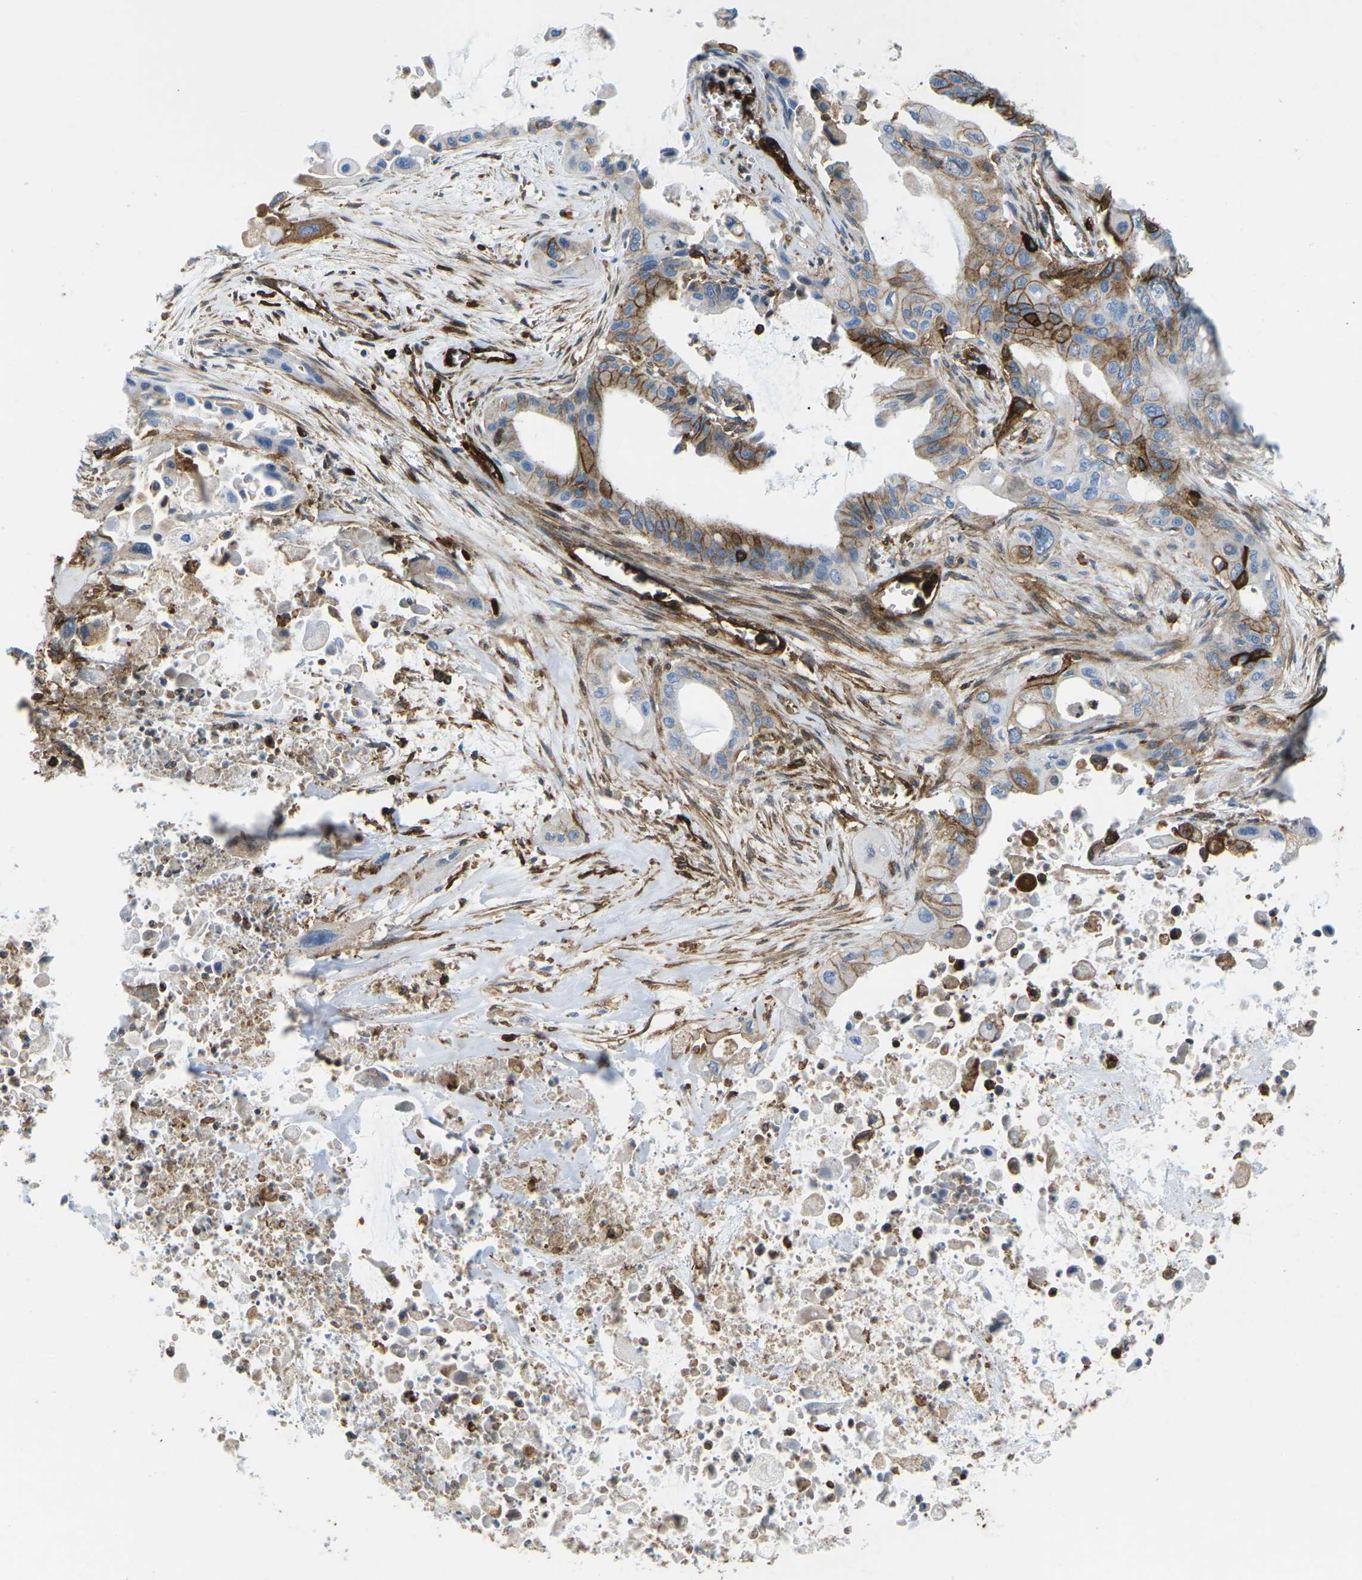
{"staining": {"intensity": "moderate", "quantity": "25%-75%", "location": "cytoplasmic/membranous"}, "tissue": "pancreatic cancer", "cell_type": "Tumor cells", "image_type": "cancer", "snomed": [{"axis": "morphology", "description": "Adenocarcinoma, NOS"}, {"axis": "topography", "description": "Pancreas"}], "caption": "Brown immunohistochemical staining in human adenocarcinoma (pancreatic) demonstrates moderate cytoplasmic/membranous positivity in about 25%-75% of tumor cells.", "gene": "HLA-B", "patient": {"sex": "male", "age": 73}}